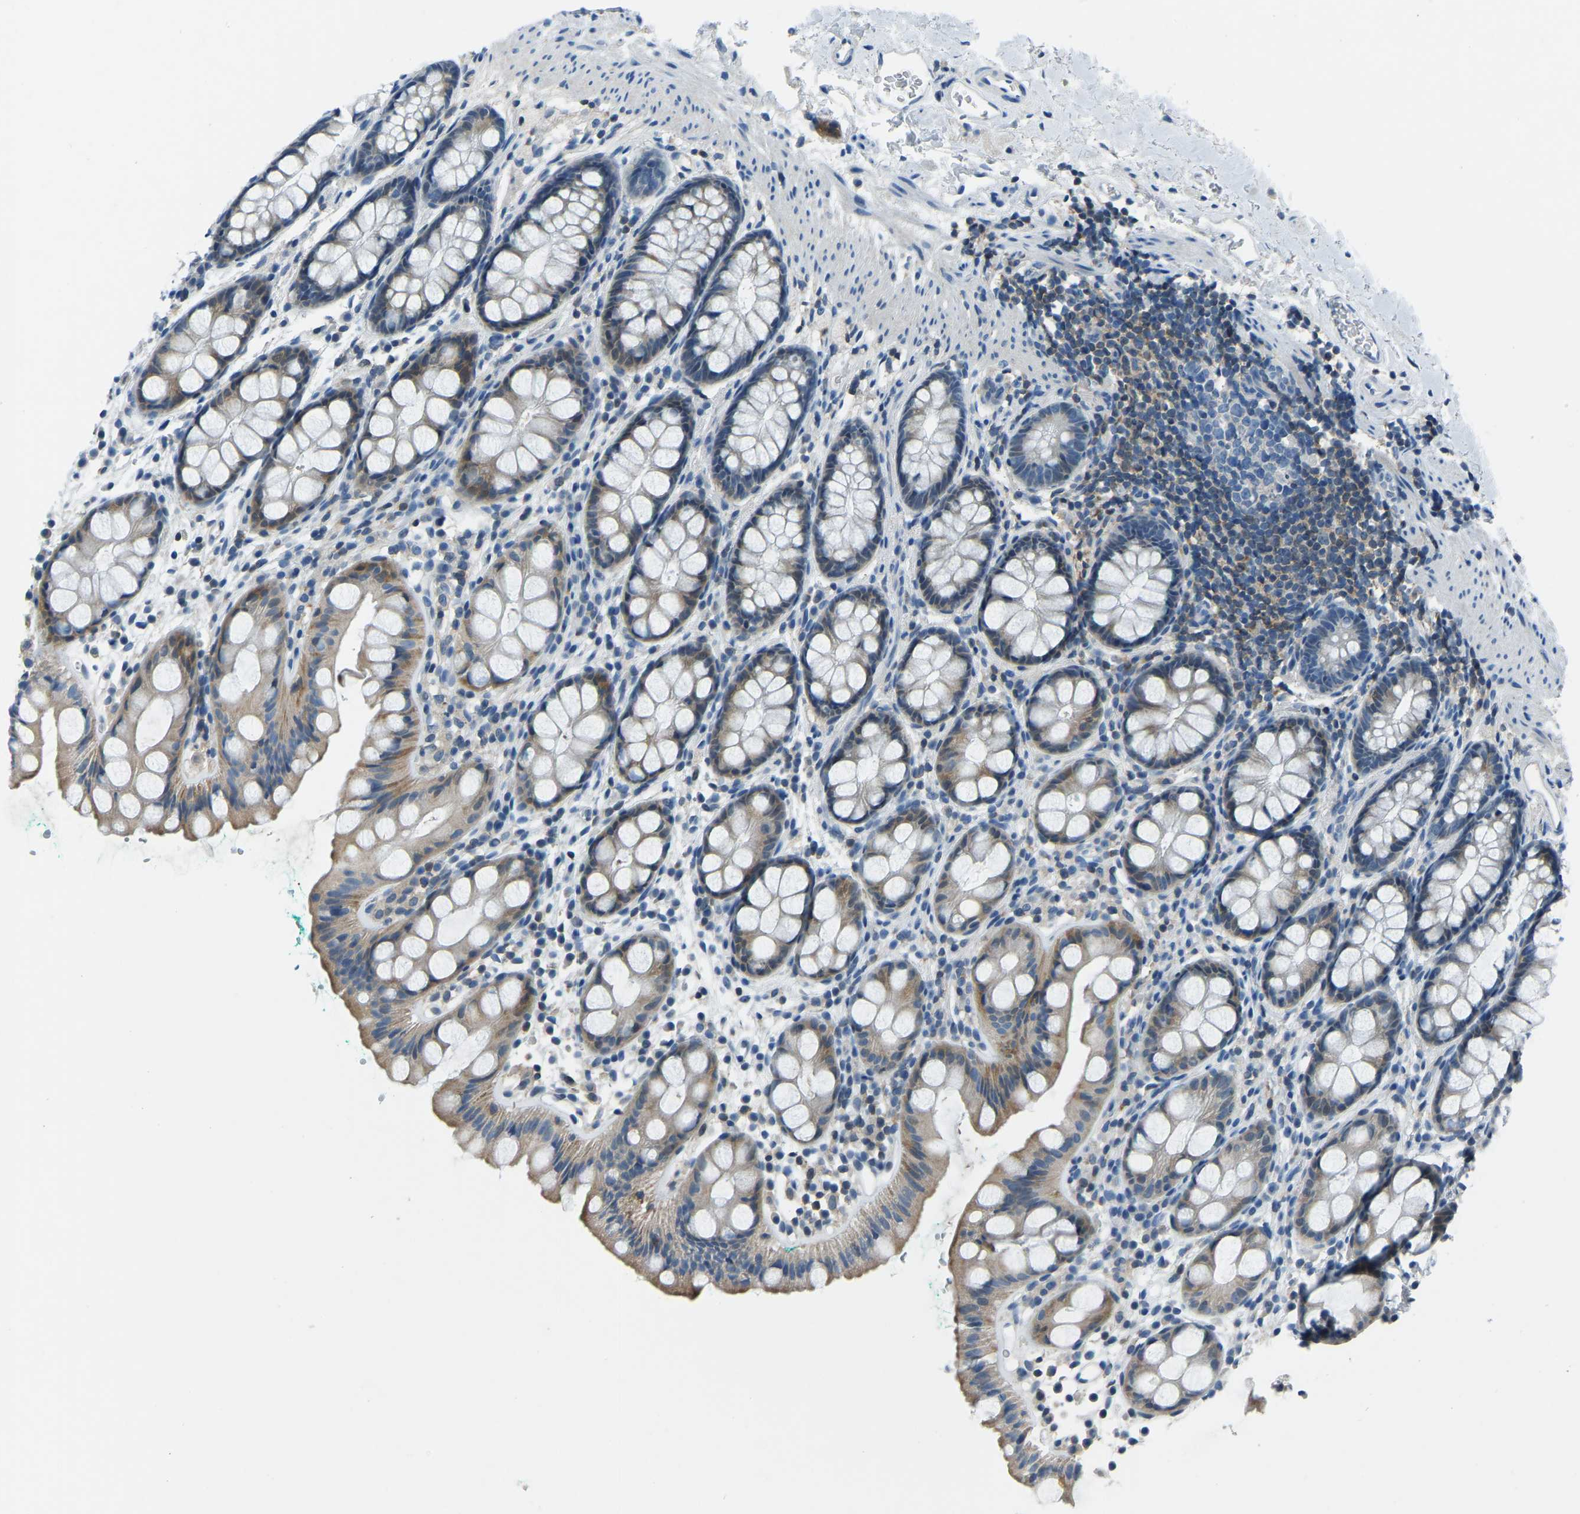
{"staining": {"intensity": "weak", "quantity": "25%-75%", "location": "cytoplasmic/membranous"}, "tissue": "rectum", "cell_type": "Glandular cells", "image_type": "normal", "snomed": [{"axis": "morphology", "description": "Normal tissue, NOS"}, {"axis": "topography", "description": "Rectum"}], "caption": "Glandular cells show weak cytoplasmic/membranous positivity in approximately 25%-75% of cells in benign rectum.", "gene": "XIRP1", "patient": {"sex": "female", "age": 65}}